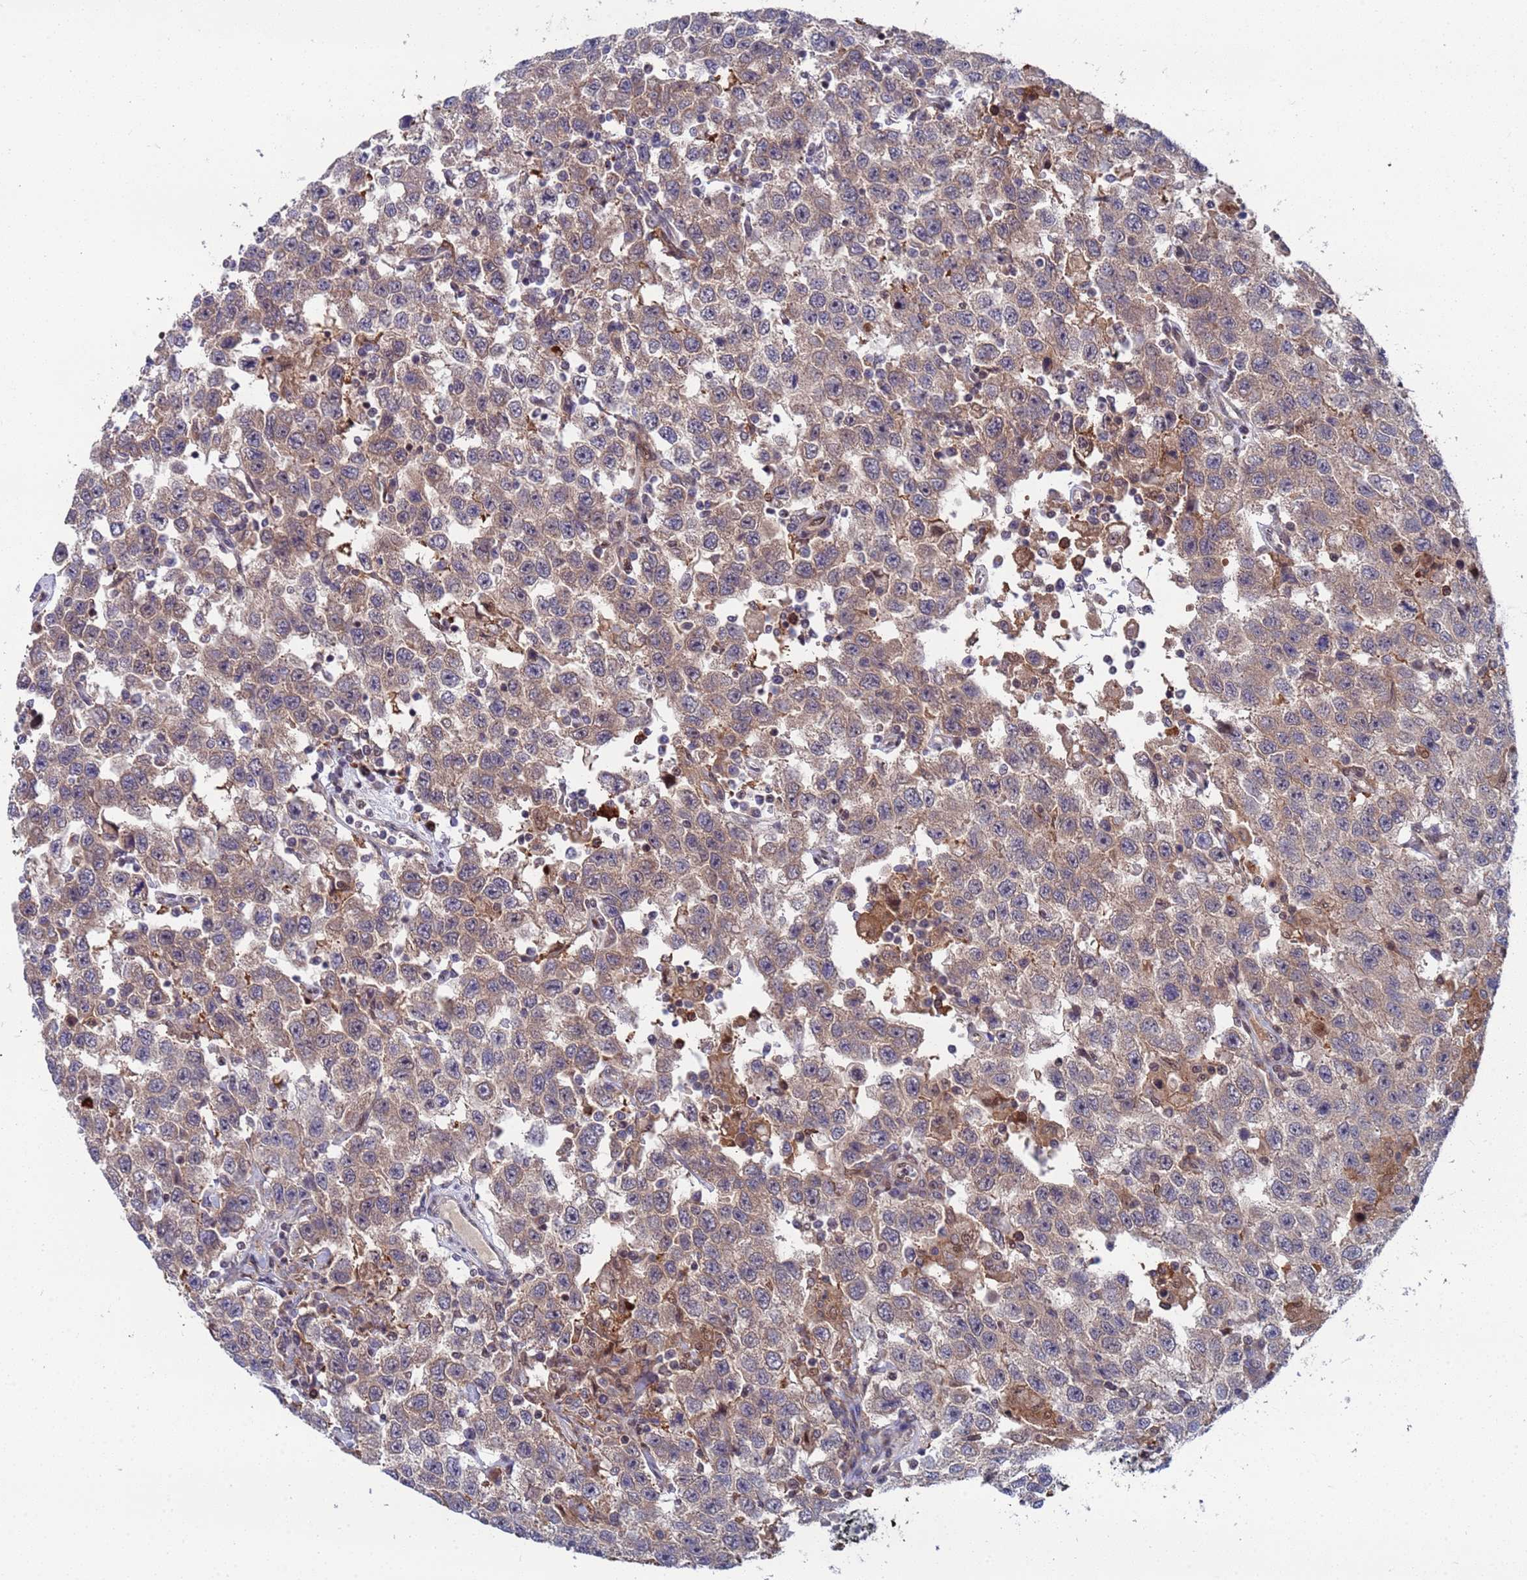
{"staining": {"intensity": "weak", "quantity": "25%-75%", "location": "cytoplasmic/membranous"}, "tissue": "testis cancer", "cell_type": "Tumor cells", "image_type": "cancer", "snomed": [{"axis": "morphology", "description": "Seminoma, NOS"}, {"axis": "topography", "description": "Testis"}], "caption": "Testis cancer stained with DAB (3,3'-diaminobenzidine) immunohistochemistry shows low levels of weak cytoplasmic/membranous staining in approximately 25%-75% of tumor cells.", "gene": "TMBIM6", "patient": {"sex": "male", "age": 41}}